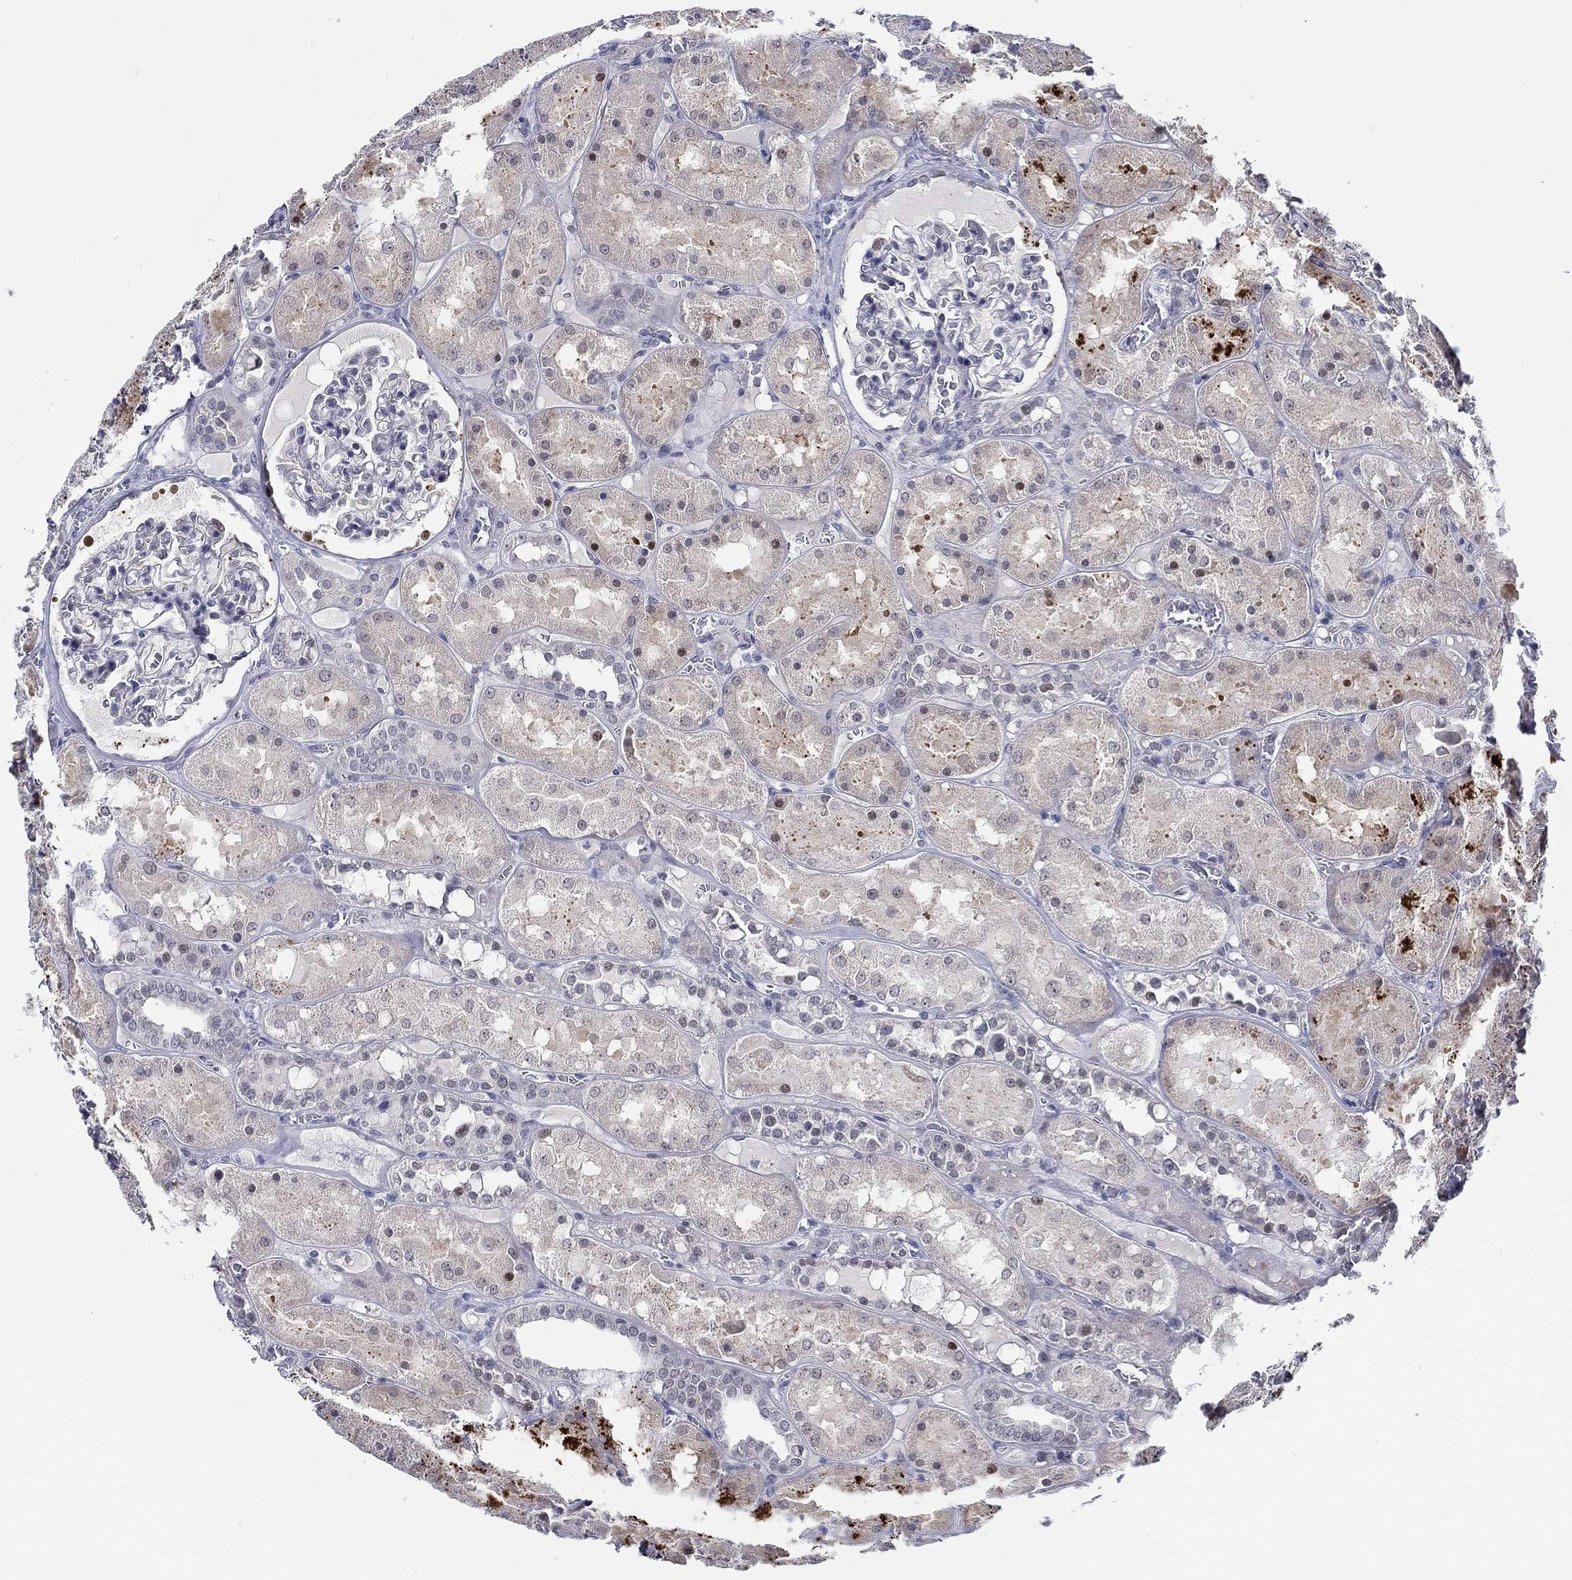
{"staining": {"intensity": "negative", "quantity": "none", "location": "none"}, "tissue": "kidney", "cell_type": "Cells in glomeruli", "image_type": "normal", "snomed": [{"axis": "morphology", "description": "Normal tissue, NOS"}, {"axis": "topography", "description": "Kidney"}], "caption": "Kidney stained for a protein using immunohistochemistry (IHC) shows no staining cells in glomeruli.", "gene": "SLC34A1", "patient": {"sex": "male", "age": 73}}